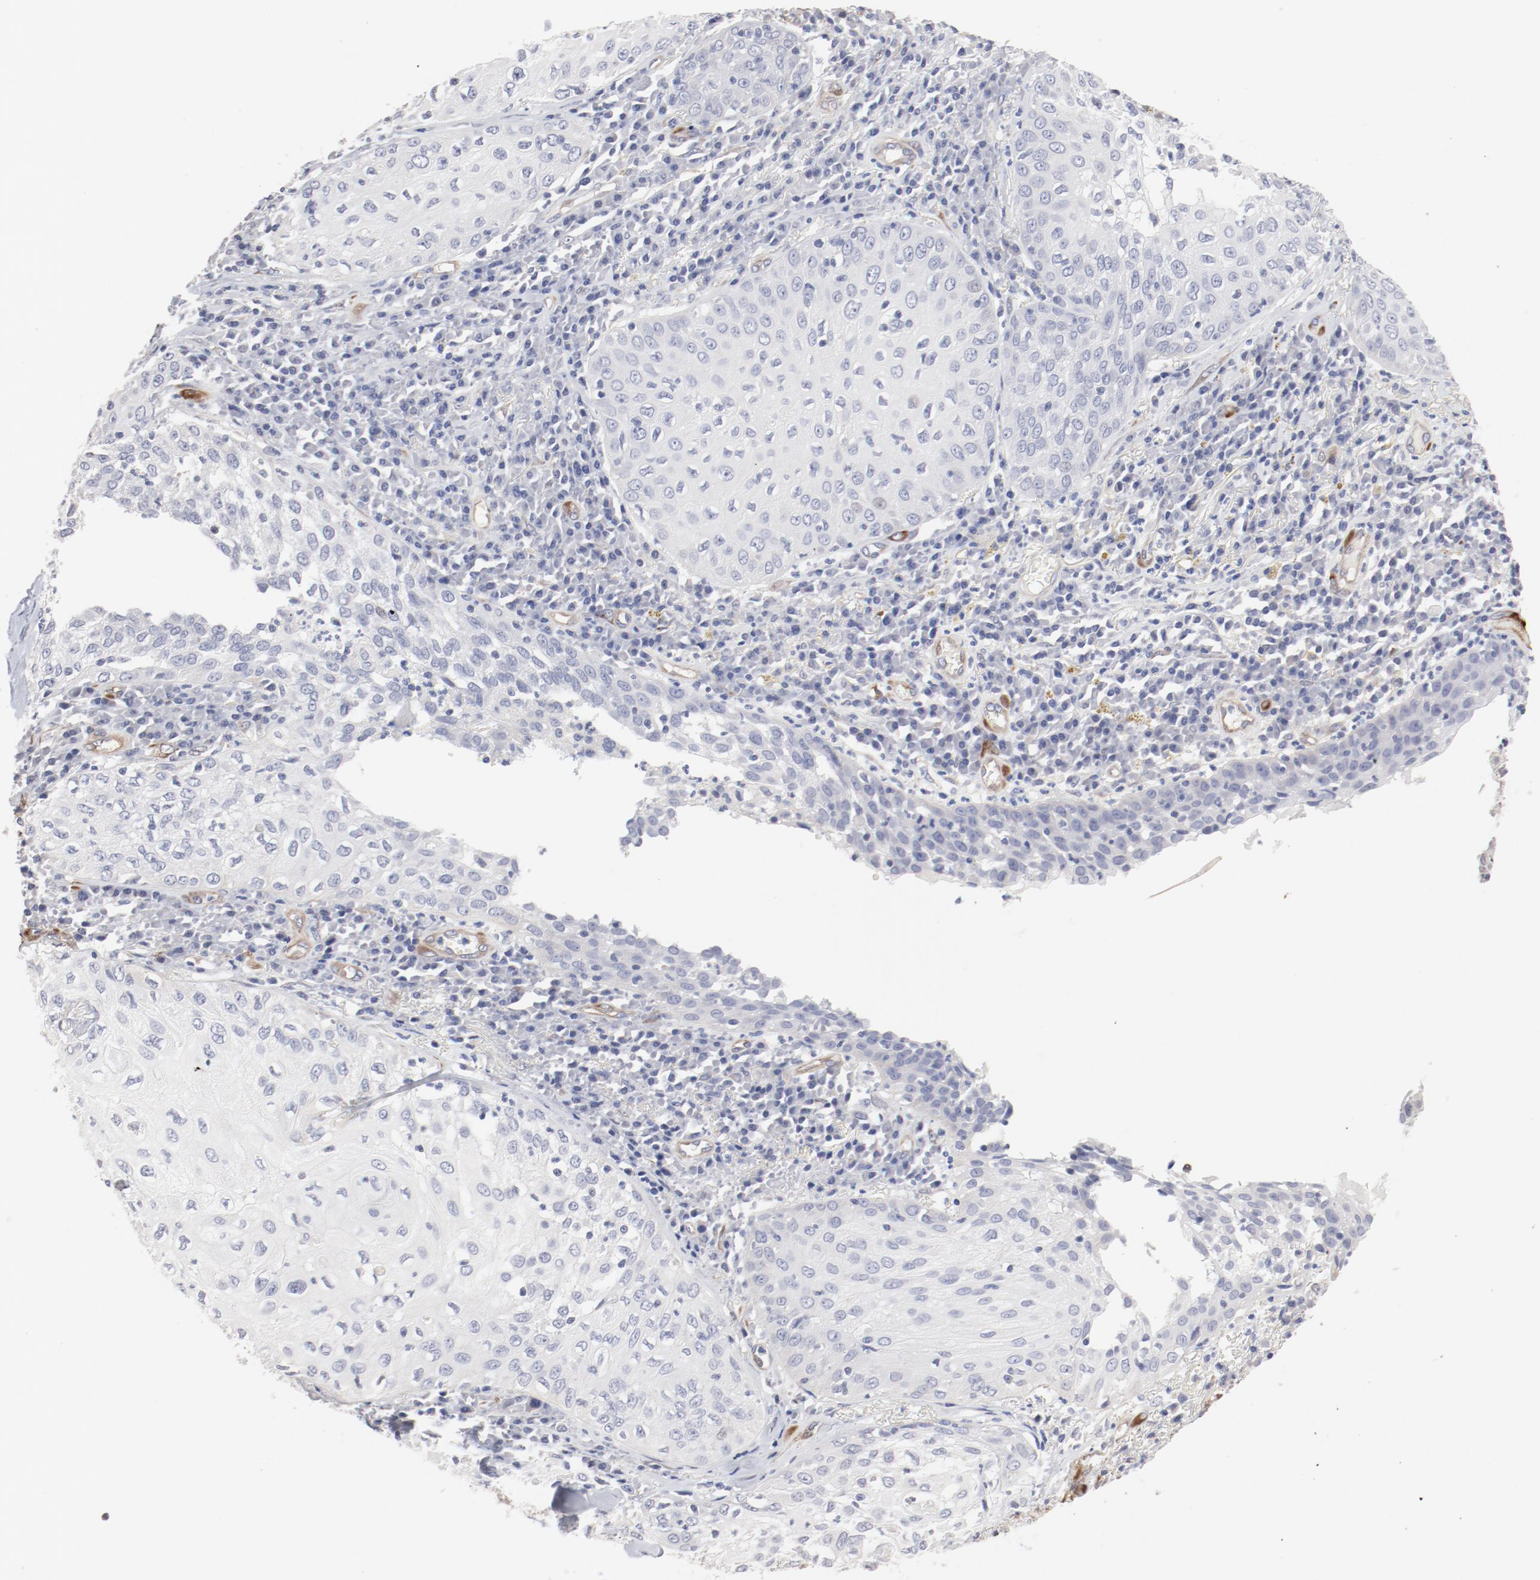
{"staining": {"intensity": "negative", "quantity": "none", "location": "none"}, "tissue": "skin cancer", "cell_type": "Tumor cells", "image_type": "cancer", "snomed": [{"axis": "morphology", "description": "Squamous cell carcinoma, NOS"}, {"axis": "topography", "description": "Skin"}], "caption": "DAB immunohistochemical staining of human skin cancer displays no significant positivity in tumor cells.", "gene": "MAGED4", "patient": {"sex": "male", "age": 65}}